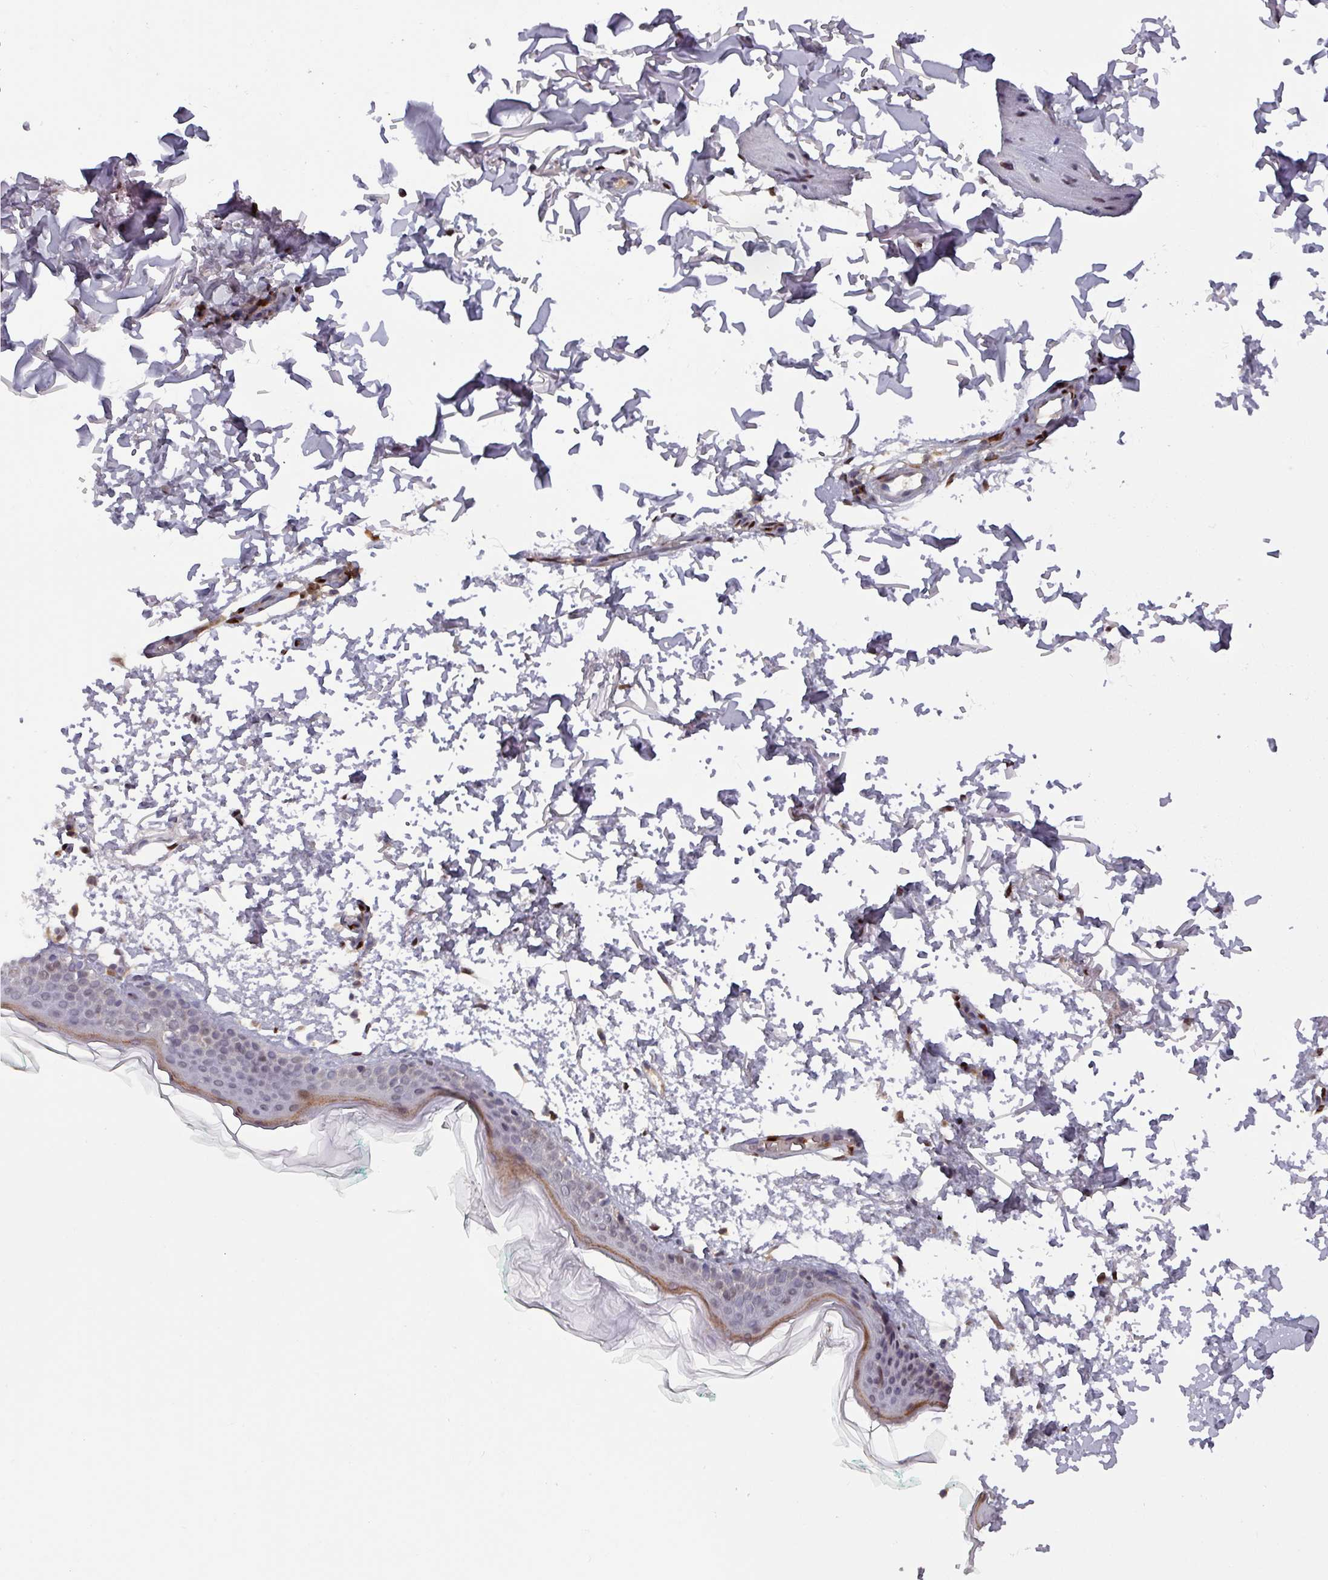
{"staining": {"intensity": "strong", "quantity": ">75%", "location": "nuclear"}, "tissue": "skin", "cell_type": "Fibroblasts", "image_type": "normal", "snomed": [{"axis": "morphology", "description": "Normal tissue, NOS"}, {"axis": "topography", "description": "Skin"}], "caption": "This is an image of immunohistochemistry (IHC) staining of unremarkable skin, which shows strong staining in the nuclear of fibroblasts.", "gene": "PRRX1", "patient": {"sex": "male", "age": 66}}